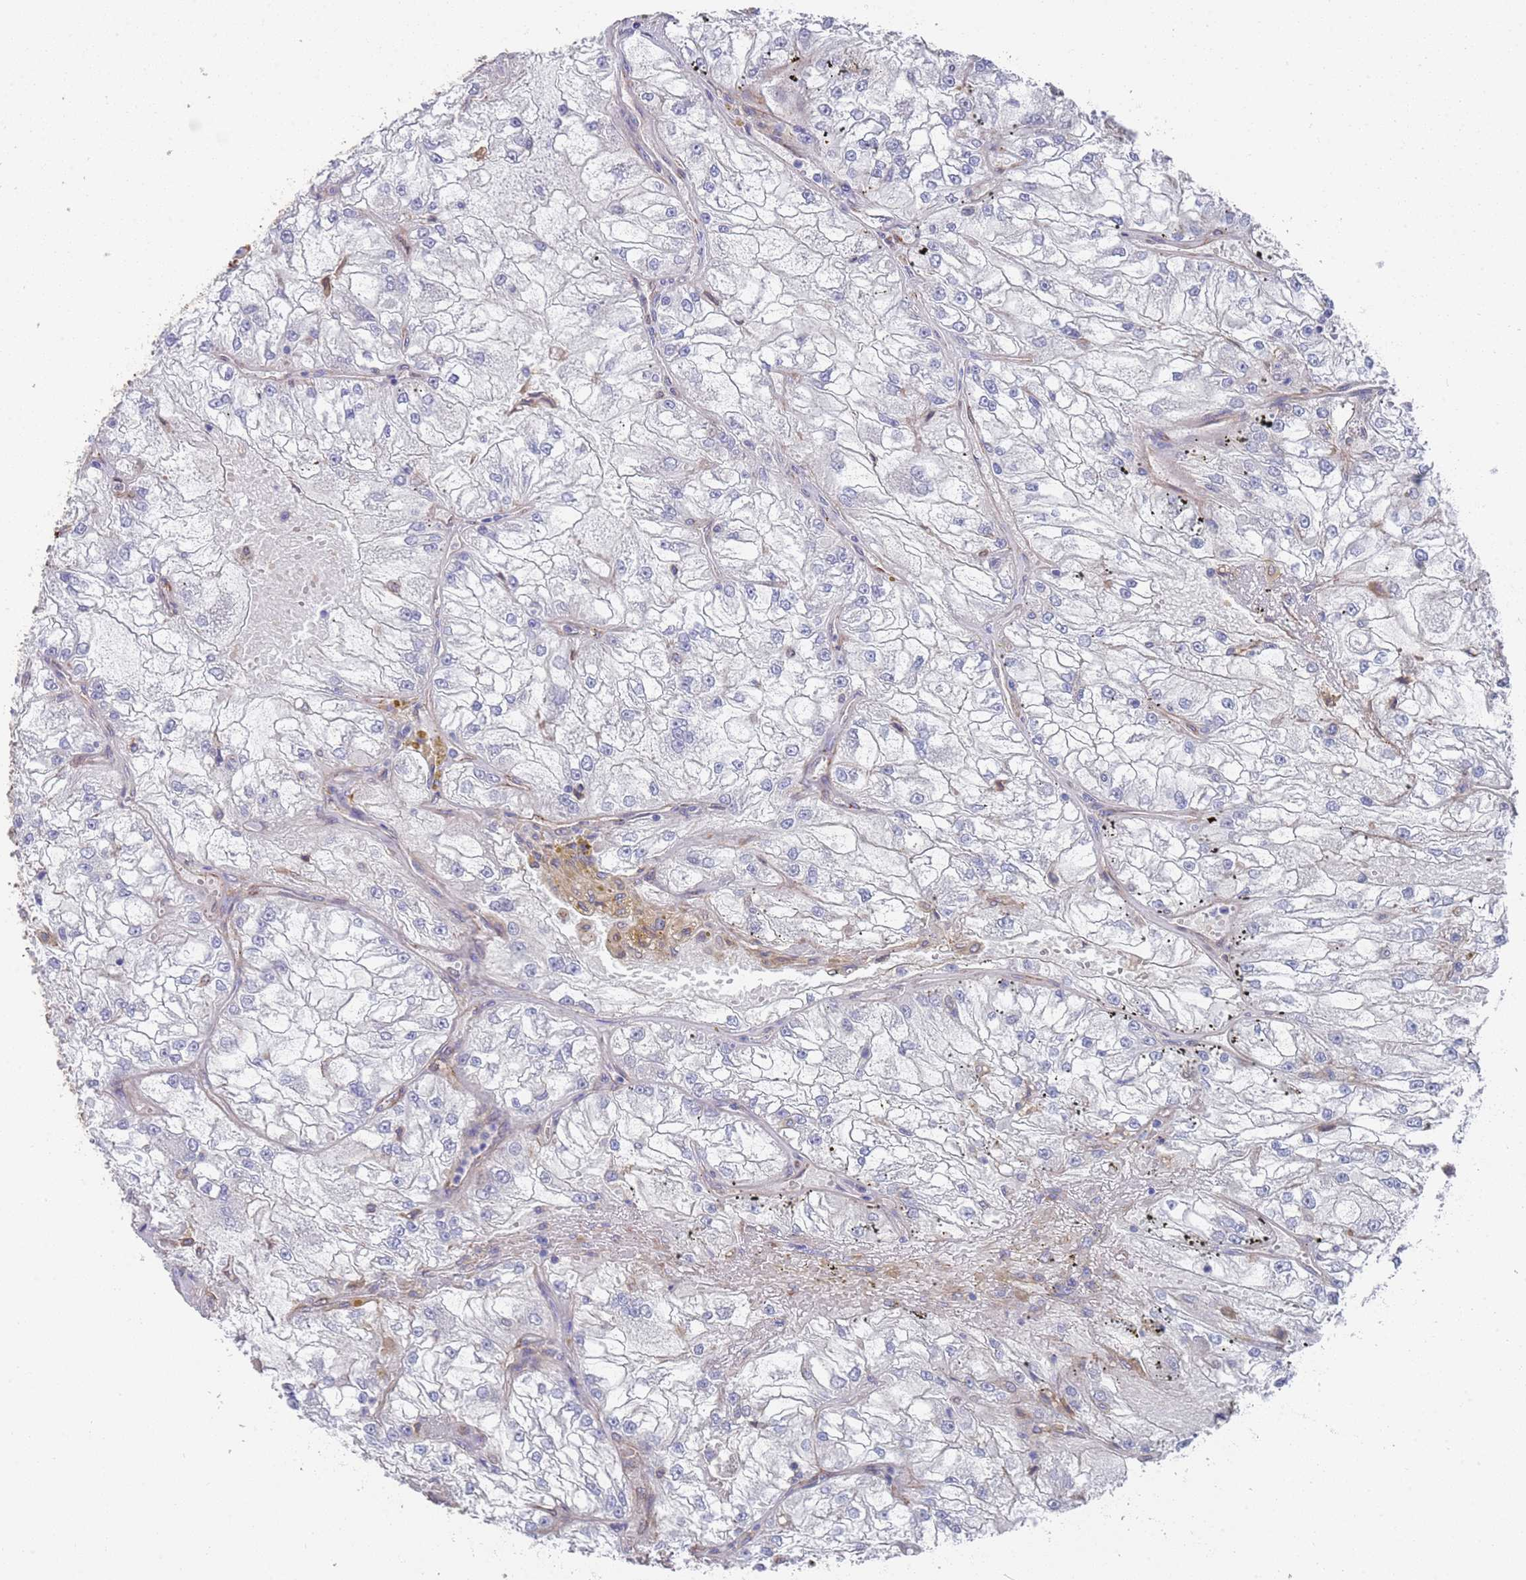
{"staining": {"intensity": "negative", "quantity": "none", "location": "none"}, "tissue": "renal cancer", "cell_type": "Tumor cells", "image_type": "cancer", "snomed": [{"axis": "morphology", "description": "Adenocarcinoma, NOS"}, {"axis": "topography", "description": "Kidney"}], "caption": "There is no significant expression in tumor cells of renal cancer (adenocarcinoma).", "gene": "JAKMIP2", "patient": {"sex": "female", "age": 72}}